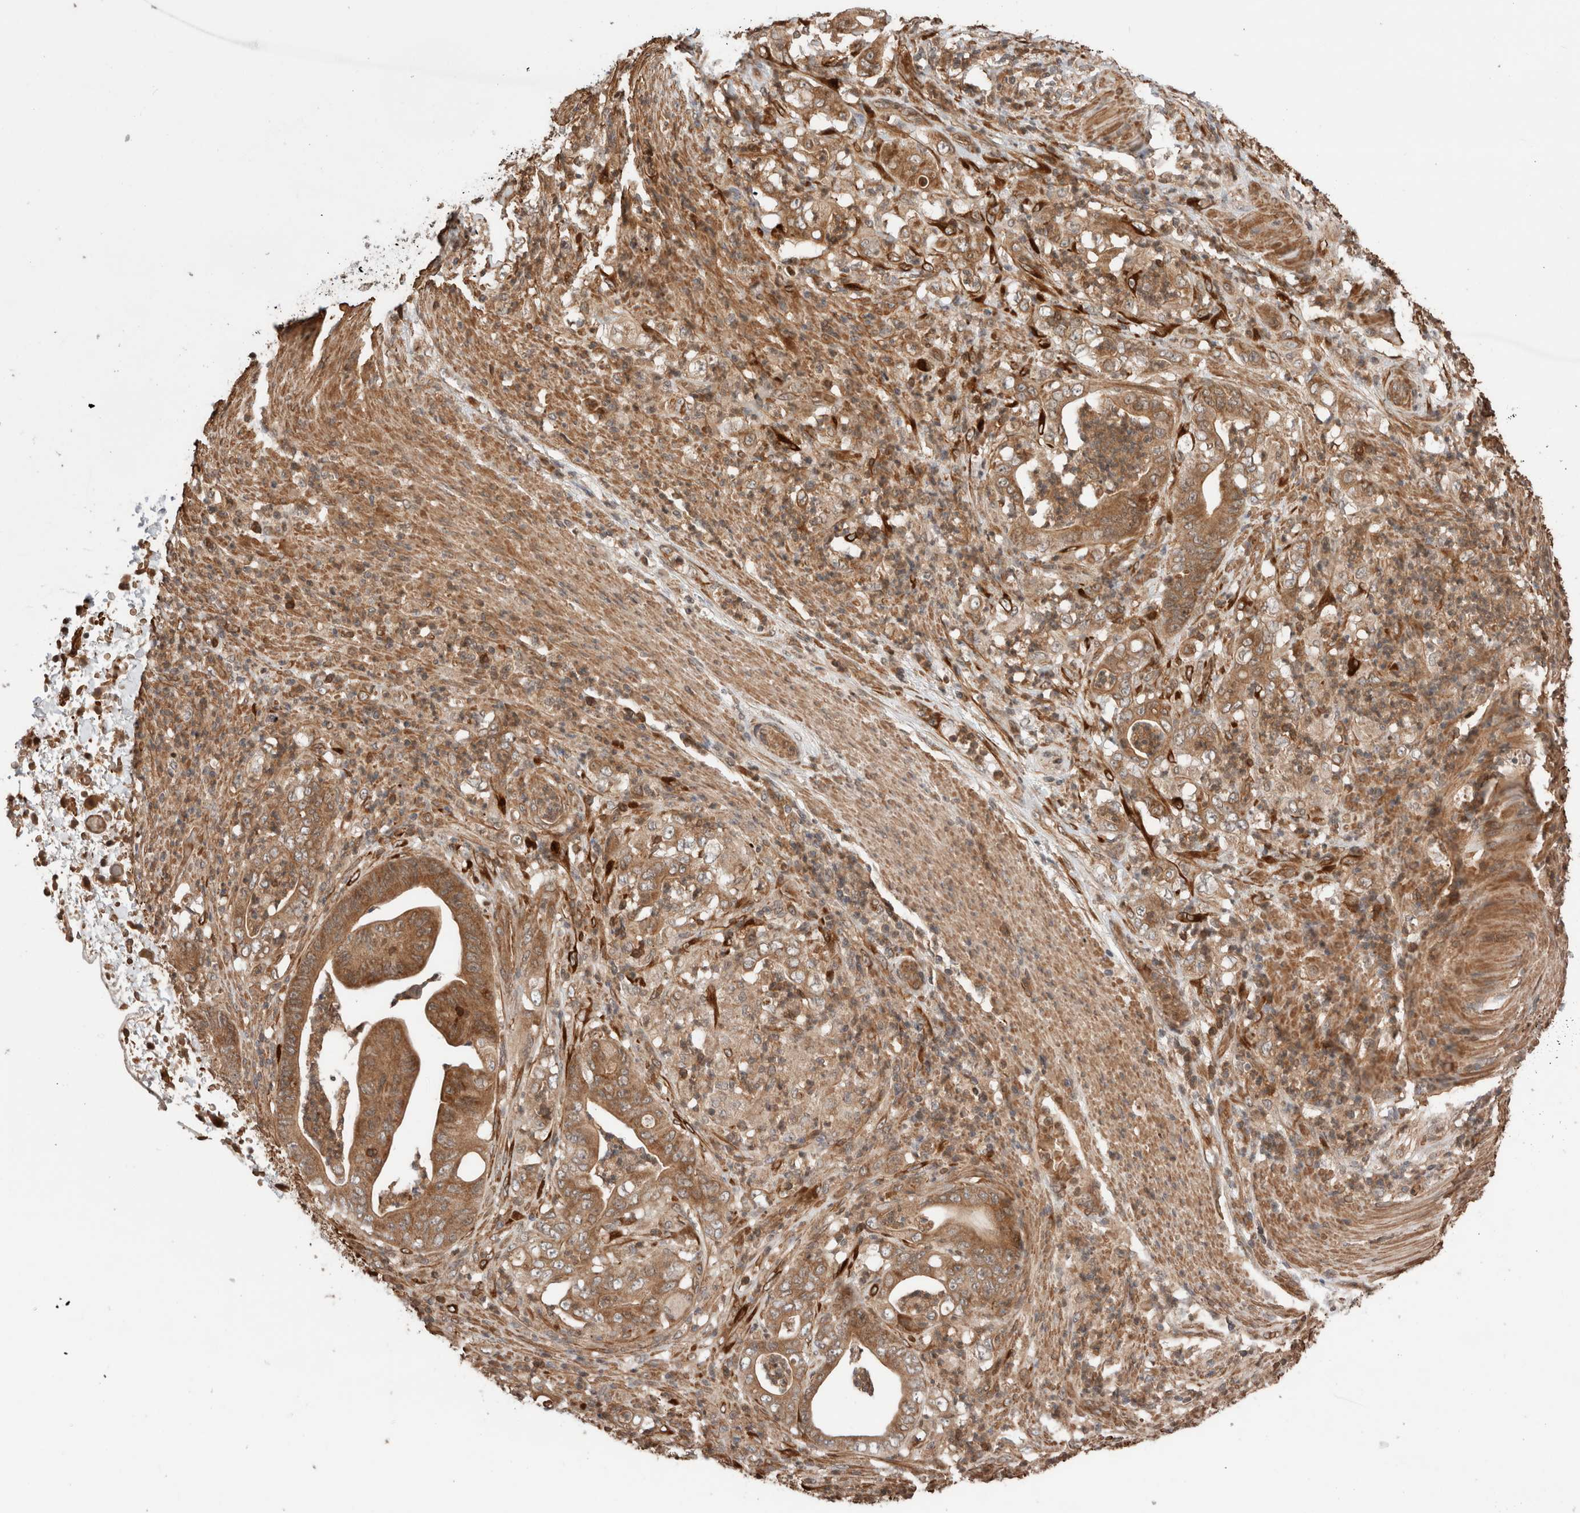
{"staining": {"intensity": "moderate", "quantity": ">75%", "location": "cytoplasmic/membranous"}, "tissue": "stomach cancer", "cell_type": "Tumor cells", "image_type": "cancer", "snomed": [{"axis": "morphology", "description": "Adenocarcinoma, NOS"}, {"axis": "topography", "description": "Stomach"}], "caption": "Immunohistochemical staining of stomach cancer (adenocarcinoma) shows moderate cytoplasmic/membranous protein expression in about >75% of tumor cells. (brown staining indicates protein expression, while blue staining denotes nuclei).", "gene": "ZNF649", "patient": {"sex": "female", "age": 73}}